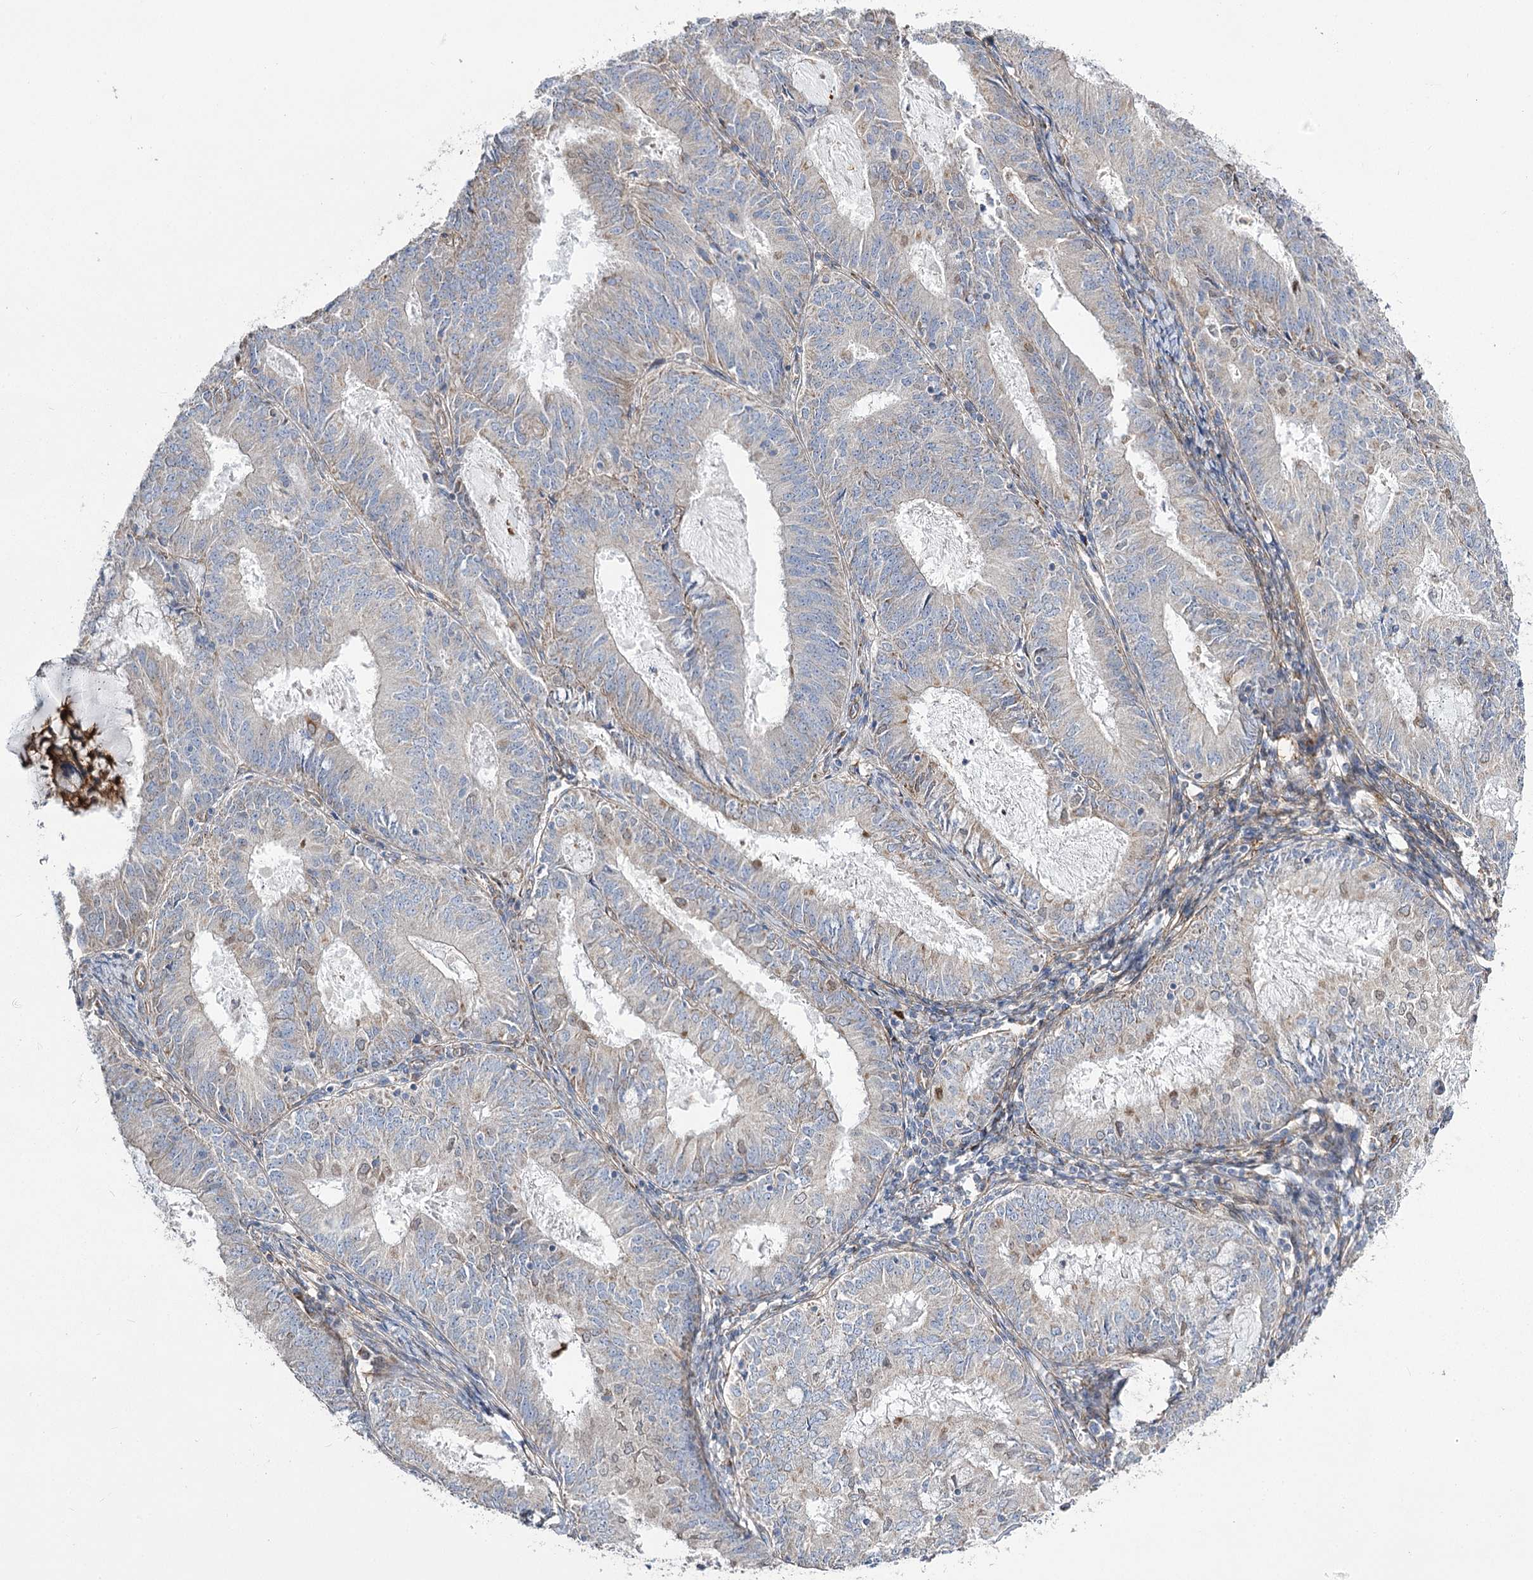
{"staining": {"intensity": "negative", "quantity": "none", "location": "none"}, "tissue": "endometrial cancer", "cell_type": "Tumor cells", "image_type": "cancer", "snomed": [{"axis": "morphology", "description": "Adenocarcinoma, NOS"}, {"axis": "topography", "description": "Endometrium"}], "caption": "The immunohistochemistry photomicrograph has no significant staining in tumor cells of adenocarcinoma (endometrial) tissue.", "gene": "RMDN2", "patient": {"sex": "female", "age": 57}}